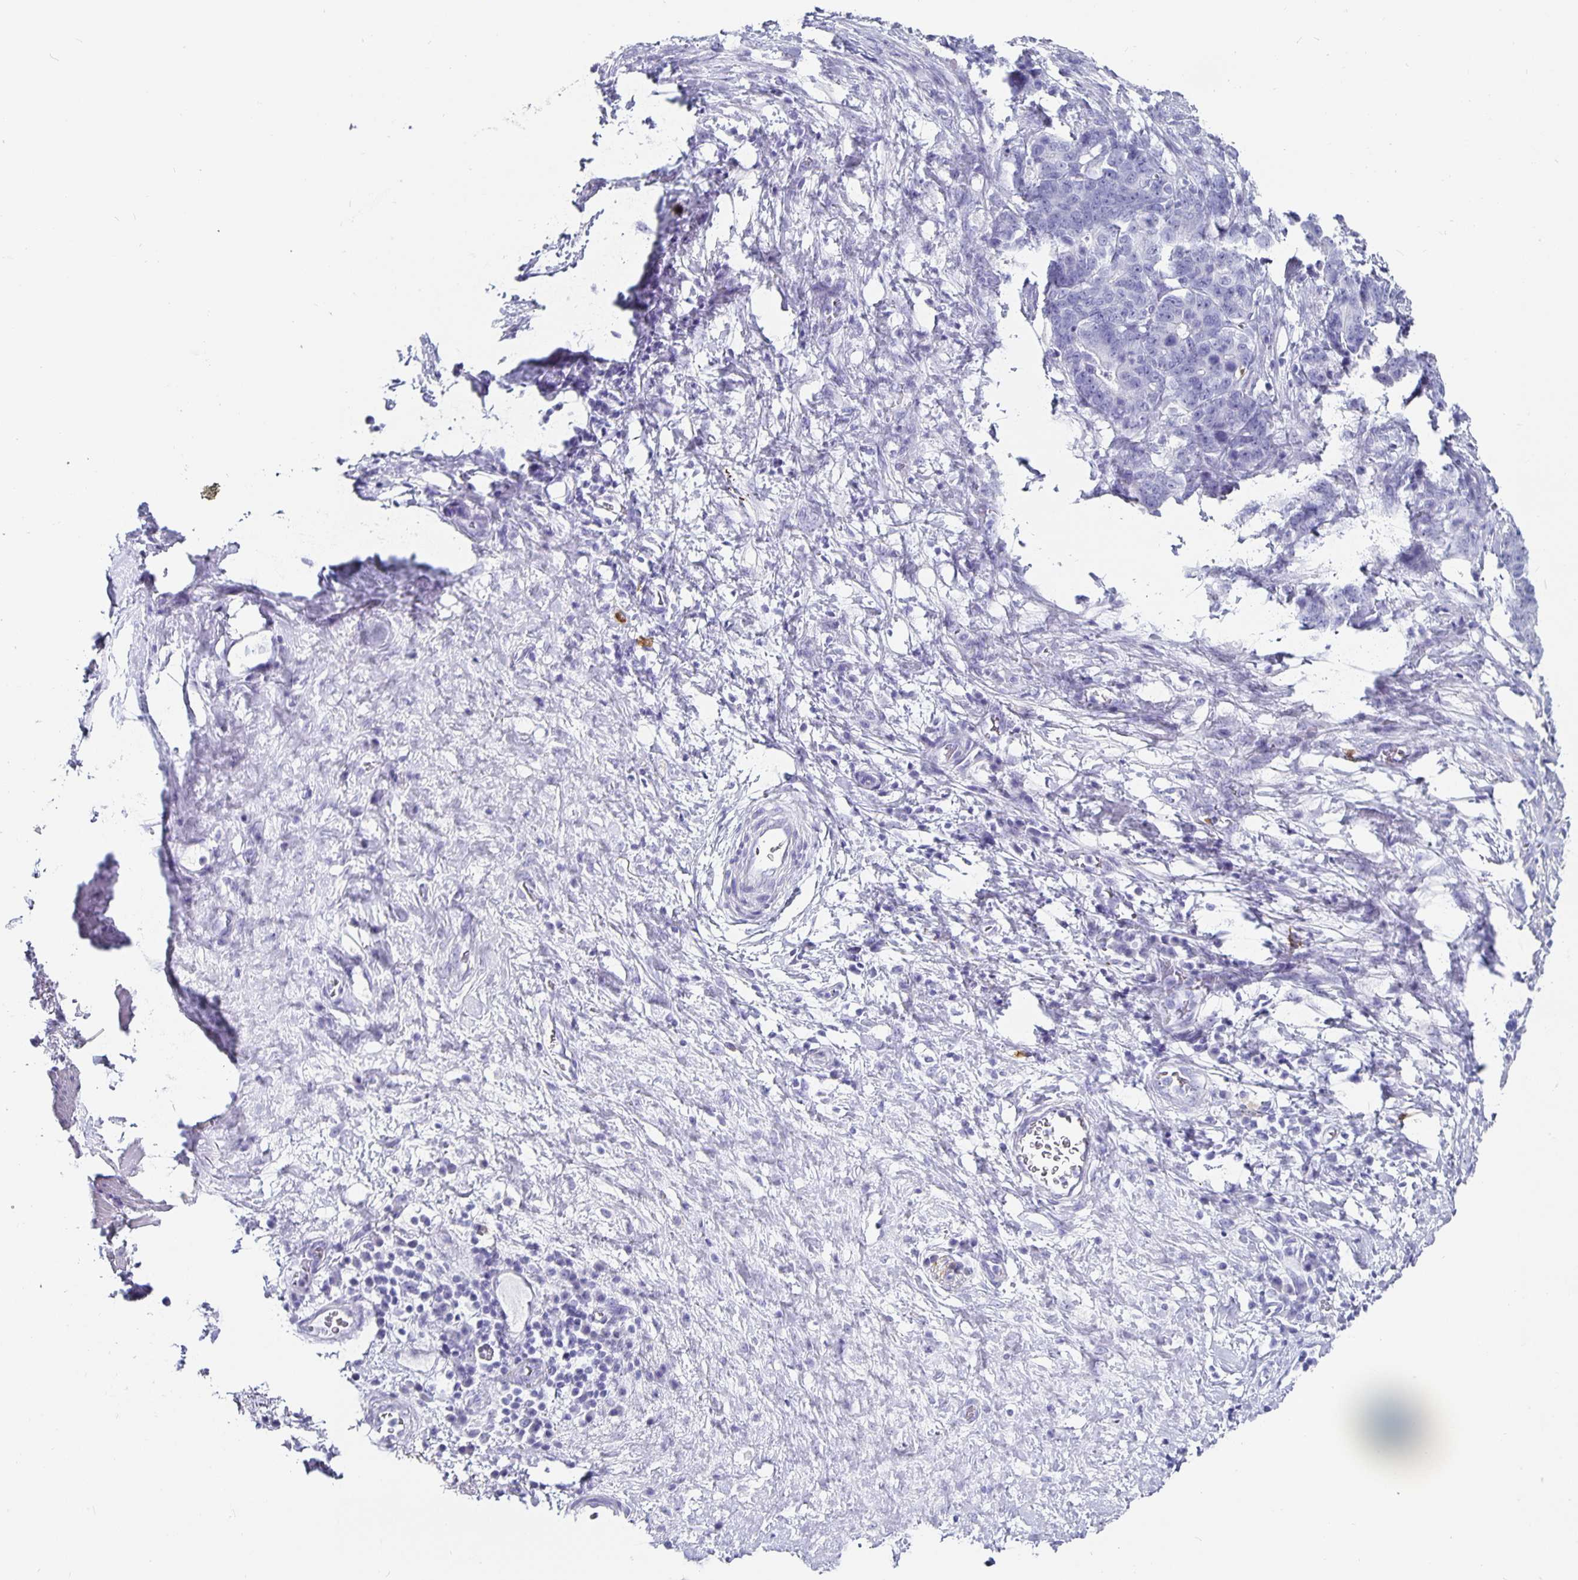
{"staining": {"intensity": "negative", "quantity": "none", "location": "none"}, "tissue": "stomach cancer", "cell_type": "Tumor cells", "image_type": "cancer", "snomed": [{"axis": "morphology", "description": "Normal tissue, NOS"}, {"axis": "morphology", "description": "Adenocarcinoma, NOS"}, {"axis": "topography", "description": "Stomach"}], "caption": "Tumor cells show no significant protein expression in stomach adenocarcinoma.", "gene": "CHGA", "patient": {"sex": "female", "age": 64}}